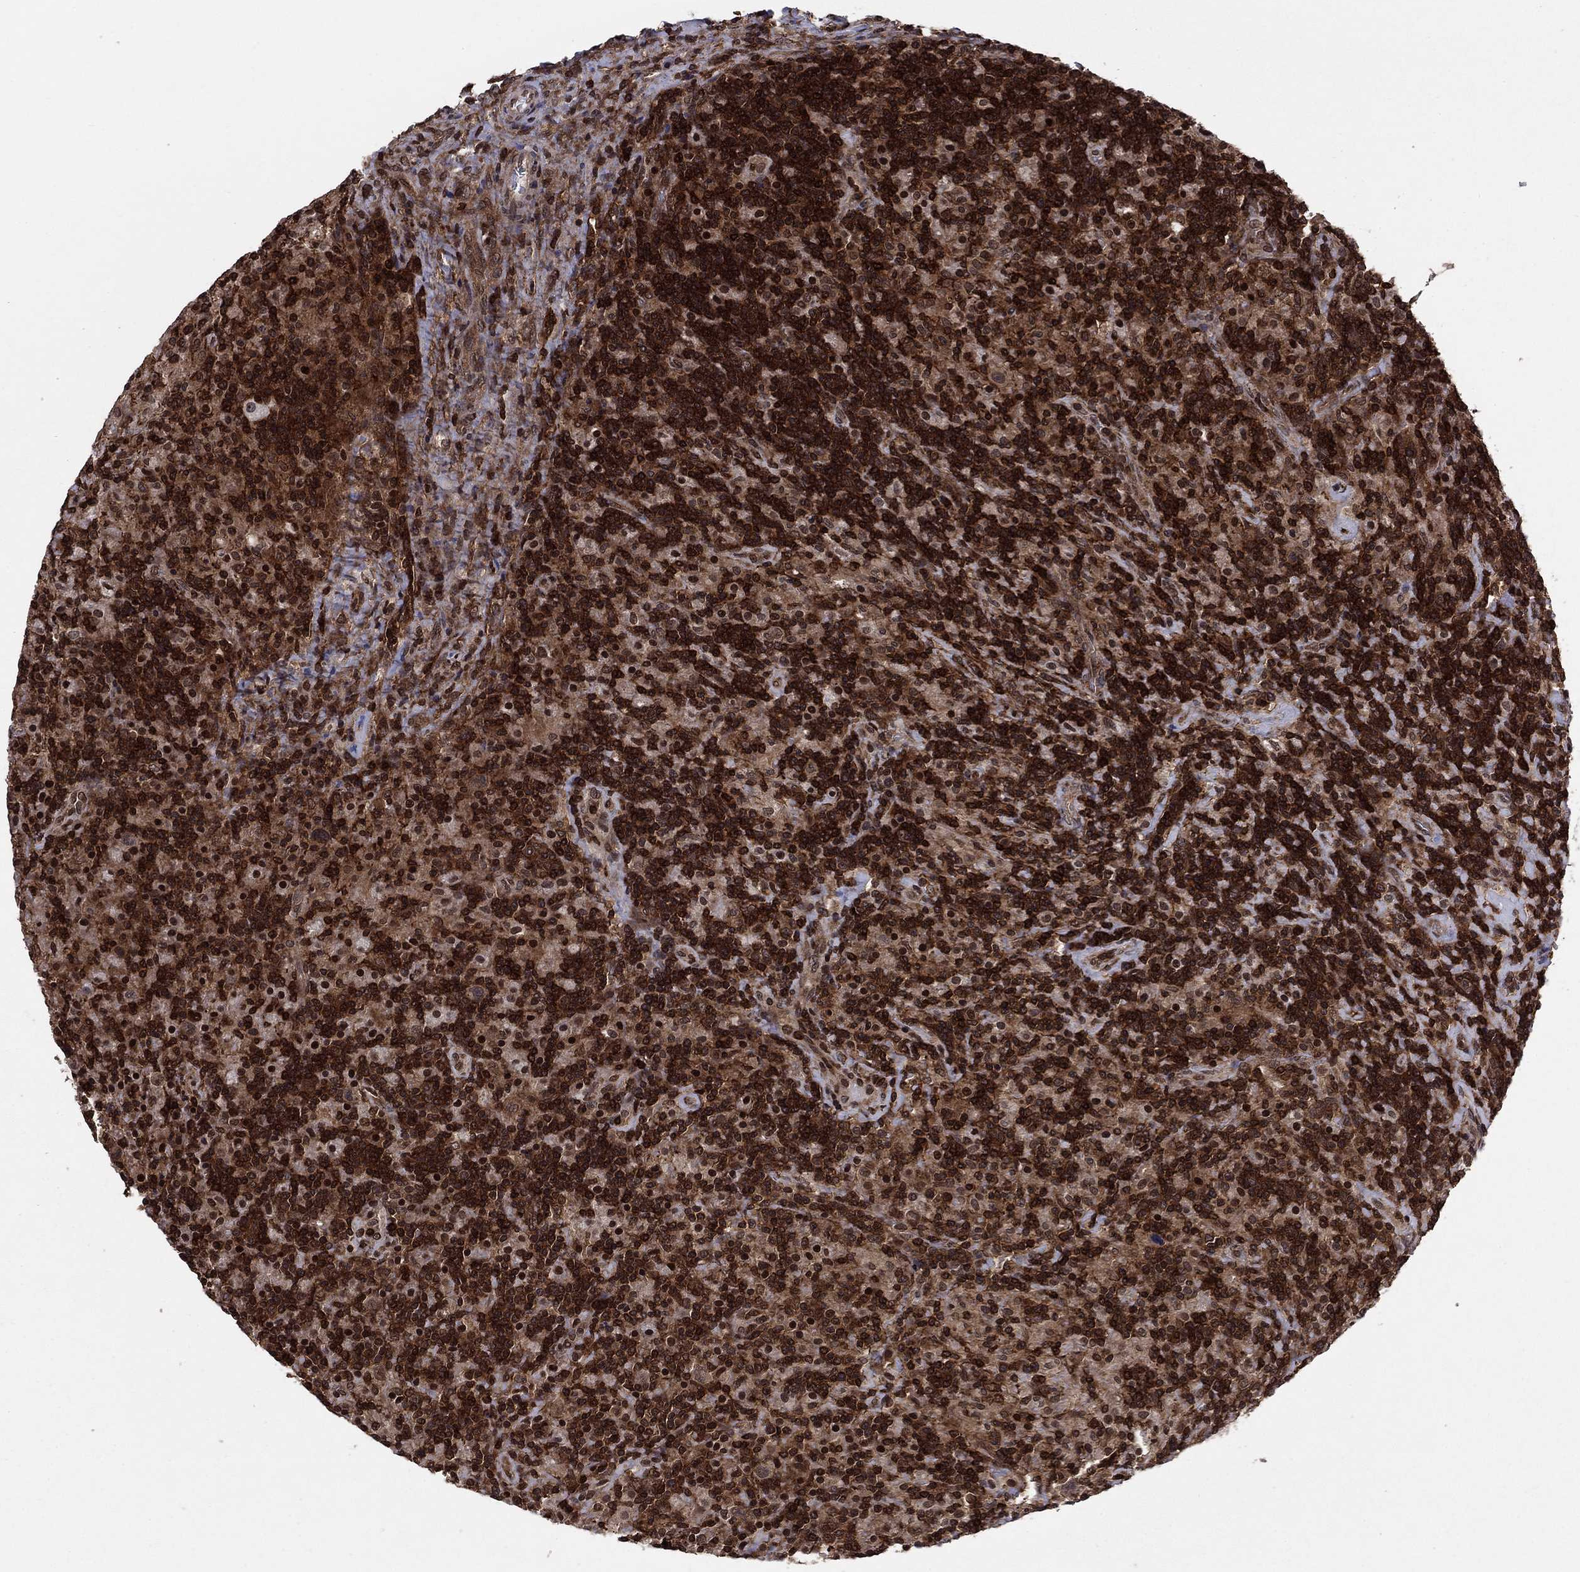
{"staining": {"intensity": "moderate", "quantity": "<25%", "location": "cytoplasmic/membranous"}, "tissue": "lymphoma", "cell_type": "Tumor cells", "image_type": "cancer", "snomed": [{"axis": "morphology", "description": "Hodgkin's disease, NOS"}, {"axis": "topography", "description": "Lymph node"}], "caption": "IHC image of neoplastic tissue: Hodgkin's disease stained using immunohistochemistry demonstrates low levels of moderate protein expression localized specifically in the cytoplasmic/membranous of tumor cells, appearing as a cytoplasmic/membranous brown color.", "gene": "SSX2IP", "patient": {"sex": "male", "age": 70}}